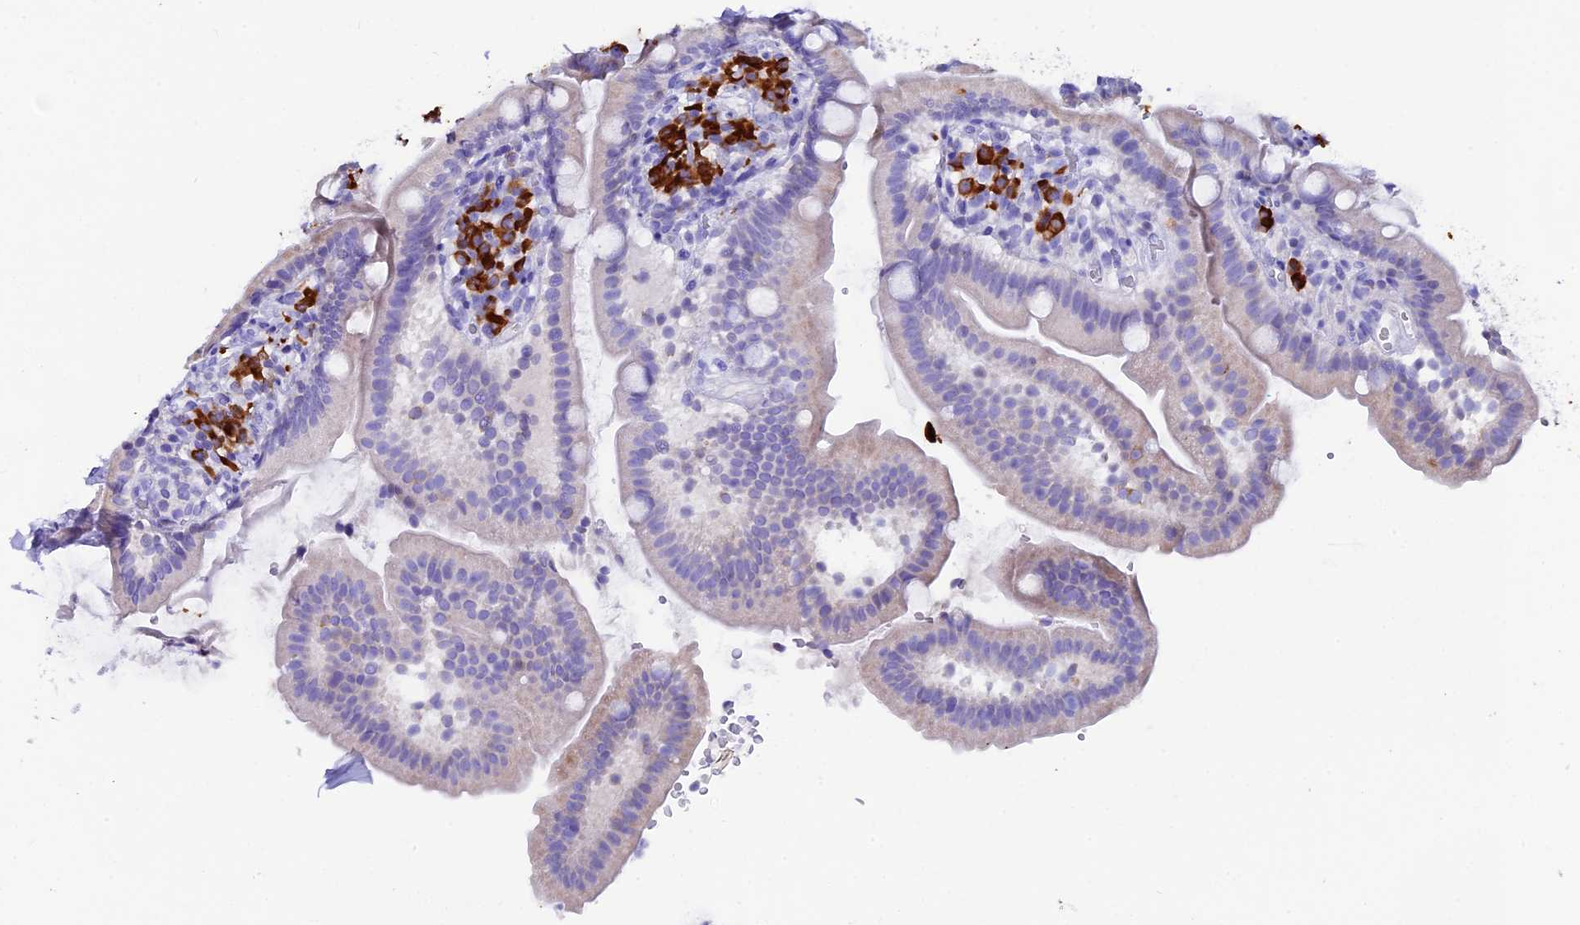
{"staining": {"intensity": "strong", "quantity": "<25%", "location": "cytoplasmic/membranous"}, "tissue": "duodenum", "cell_type": "Glandular cells", "image_type": "normal", "snomed": [{"axis": "morphology", "description": "Normal tissue, NOS"}, {"axis": "topography", "description": "Duodenum"}], "caption": "A high-resolution micrograph shows IHC staining of benign duodenum, which displays strong cytoplasmic/membranous positivity in approximately <25% of glandular cells. The staining was performed using DAB (3,3'-diaminobenzidine) to visualize the protein expression in brown, while the nuclei were stained in blue with hematoxylin (Magnification: 20x).", "gene": "FKBP11", "patient": {"sex": "female", "age": 67}}